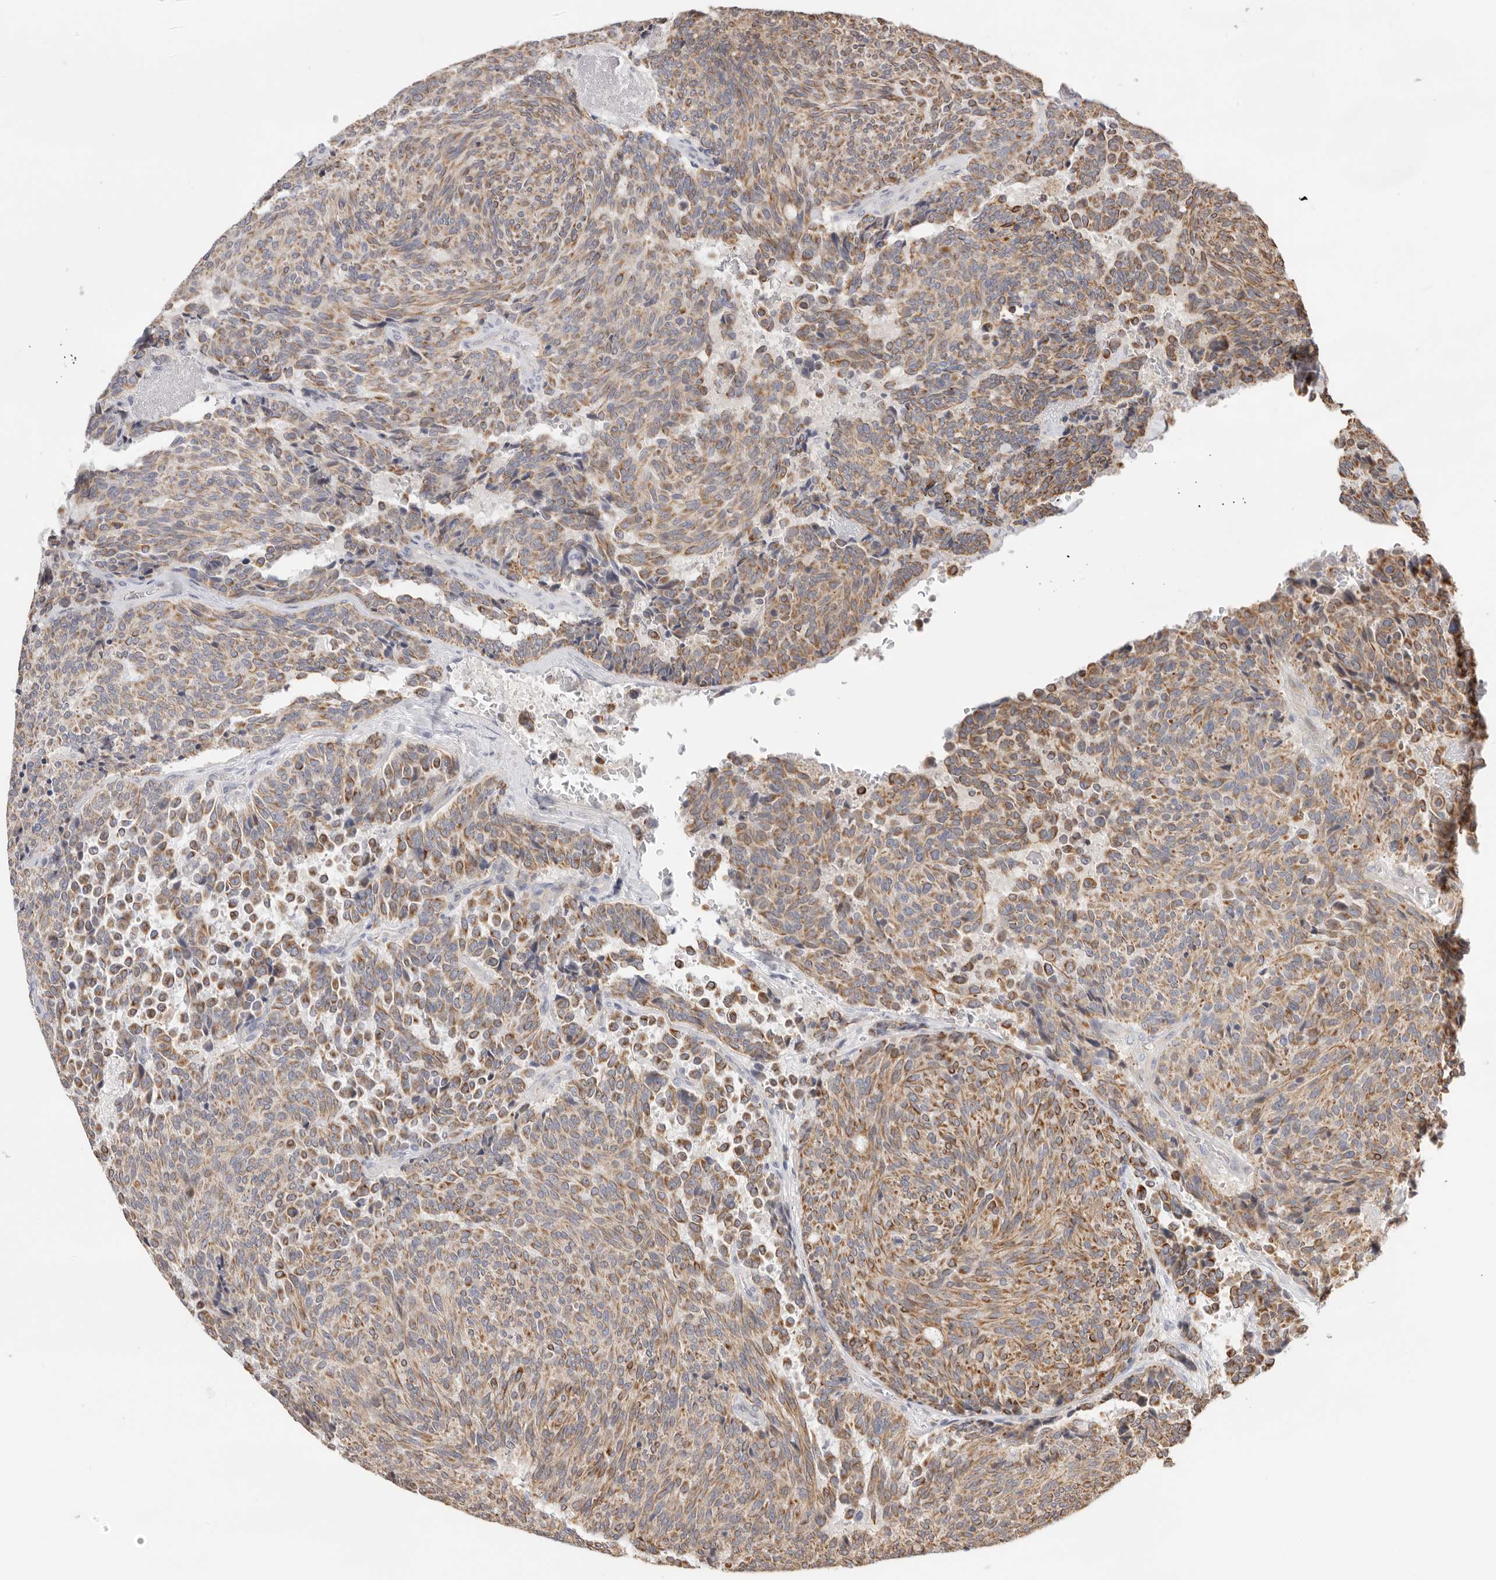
{"staining": {"intensity": "moderate", "quantity": ">75%", "location": "cytoplasmic/membranous"}, "tissue": "carcinoid", "cell_type": "Tumor cells", "image_type": "cancer", "snomed": [{"axis": "morphology", "description": "Carcinoid, malignant, NOS"}, {"axis": "topography", "description": "Pancreas"}], "caption": "This is a photomicrograph of IHC staining of carcinoid, which shows moderate positivity in the cytoplasmic/membranous of tumor cells.", "gene": "USH1C", "patient": {"sex": "female", "age": 54}}